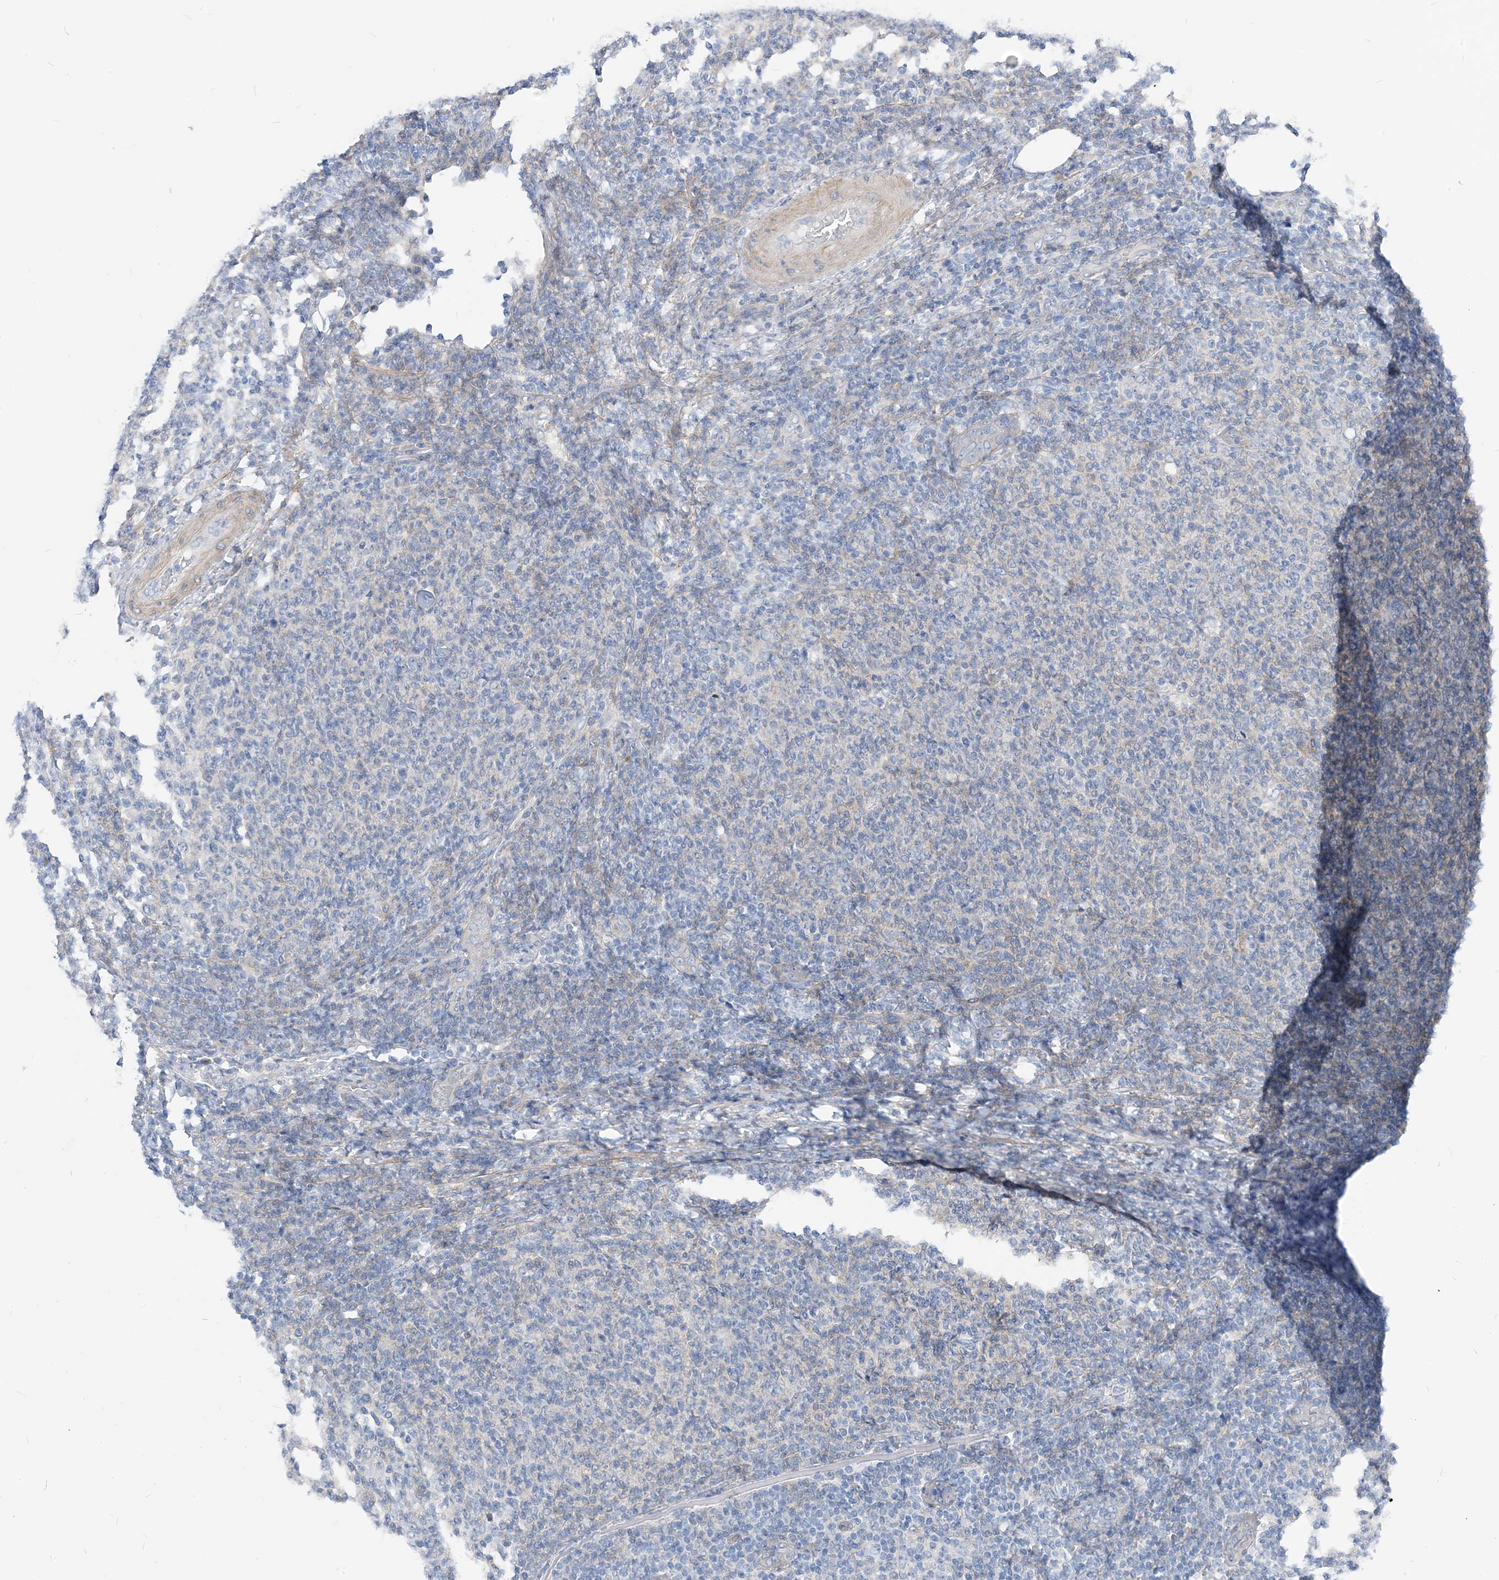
{"staining": {"intensity": "negative", "quantity": "none", "location": "none"}, "tissue": "lymphoma", "cell_type": "Tumor cells", "image_type": "cancer", "snomed": [{"axis": "morphology", "description": "Malignant lymphoma, non-Hodgkin's type, Low grade"}, {"axis": "topography", "description": "Lymph node"}], "caption": "There is no significant expression in tumor cells of malignant lymphoma, non-Hodgkin's type (low-grade).", "gene": "PLEKHA3", "patient": {"sex": "male", "age": 66}}